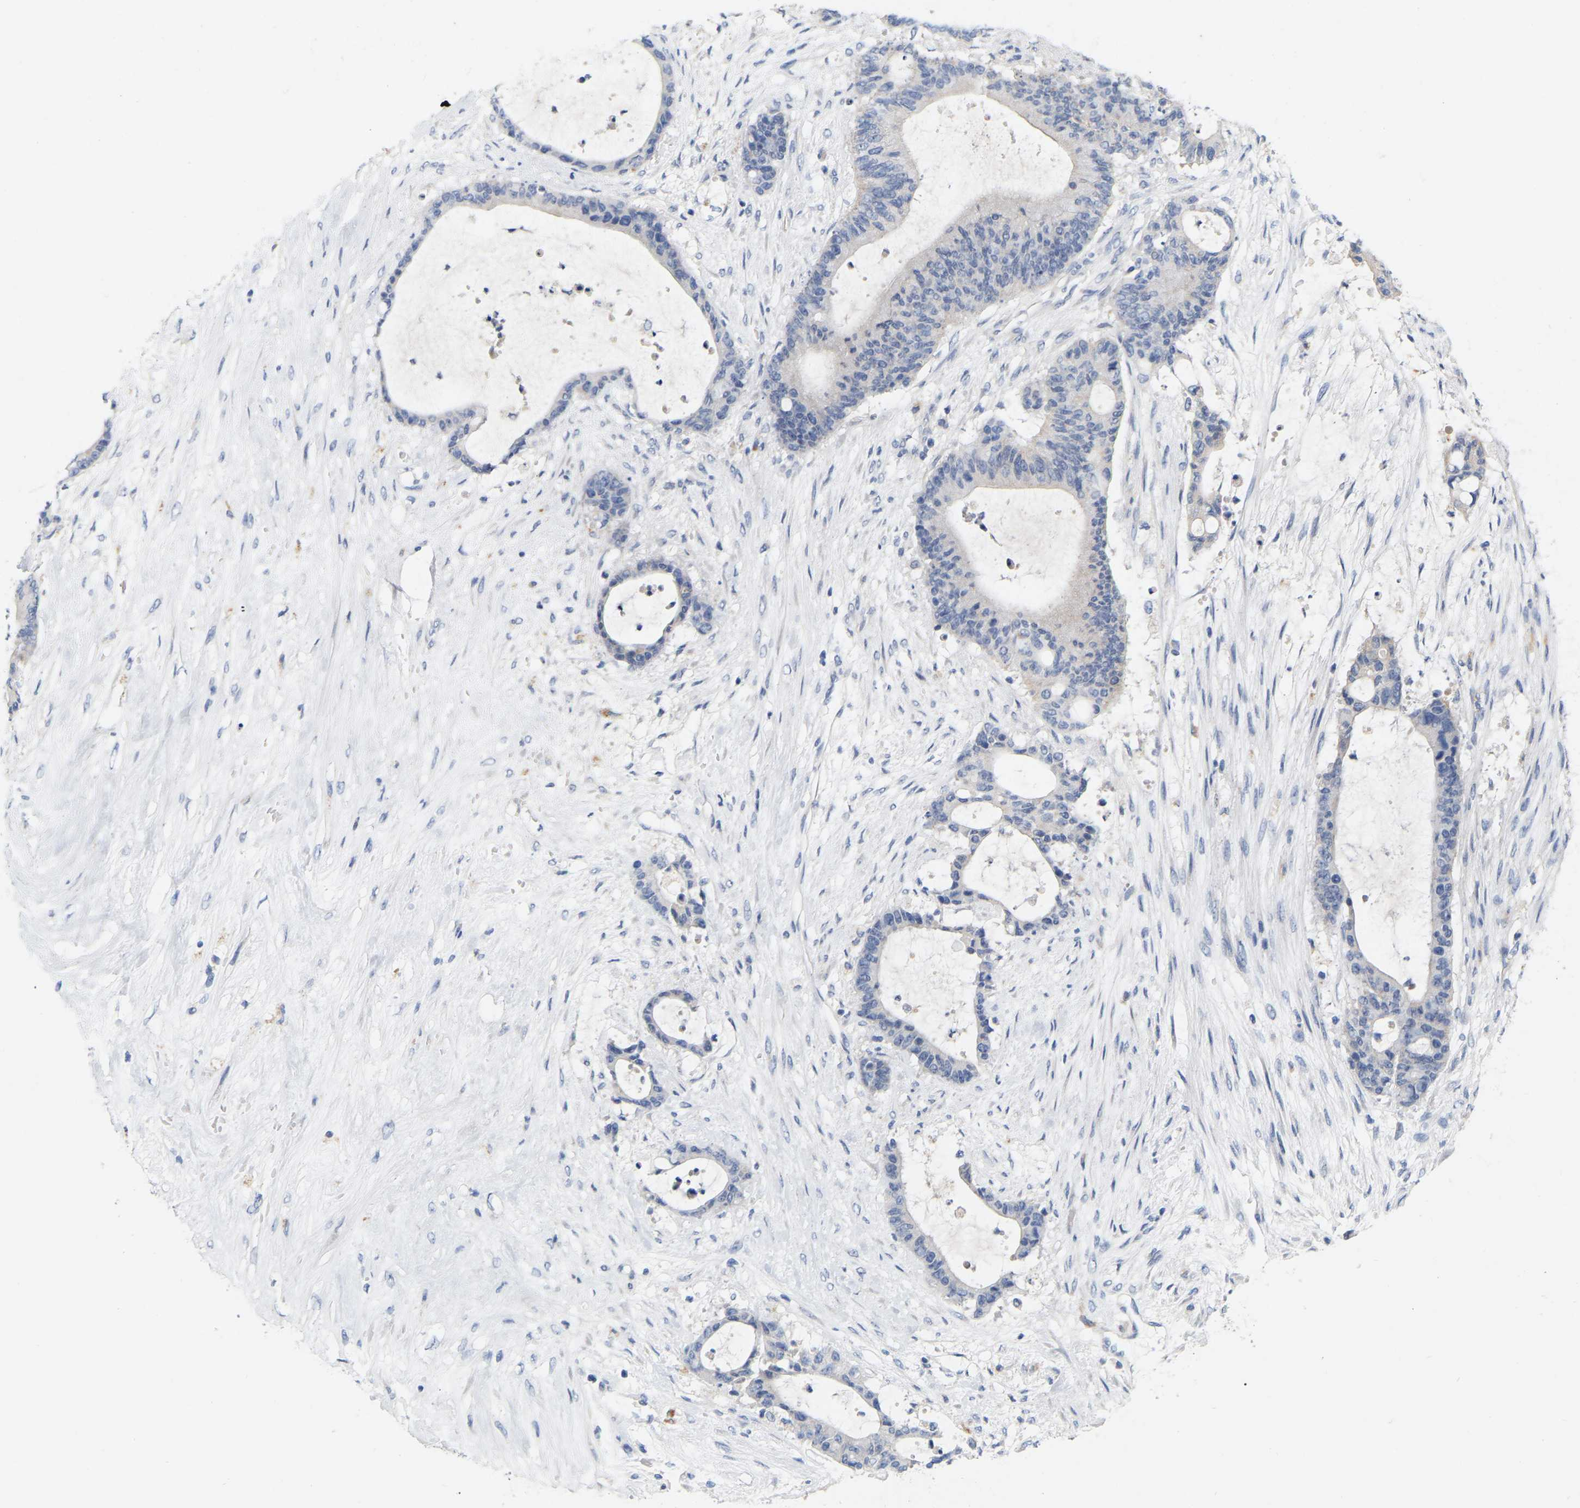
{"staining": {"intensity": "negative", "quantity": "none", "location": "none"}, "tissue": "liver cancer", "cell_type": "Tumor cells", "image_type": "cancer", "snomed": [{"axis": "morphology", "description": "Cholangiocarcinoma"}, {"axis": "topography", "description": "Liver"}], "caption": "An immunohistochemistry histopathology image of cholangiocarcinoma (liver) is shown. There is no staining in tumor cells of cholangiocarcinoma (liver).", "gene": "WIPI2", "patient": {"sex": "female", "age": 73}}